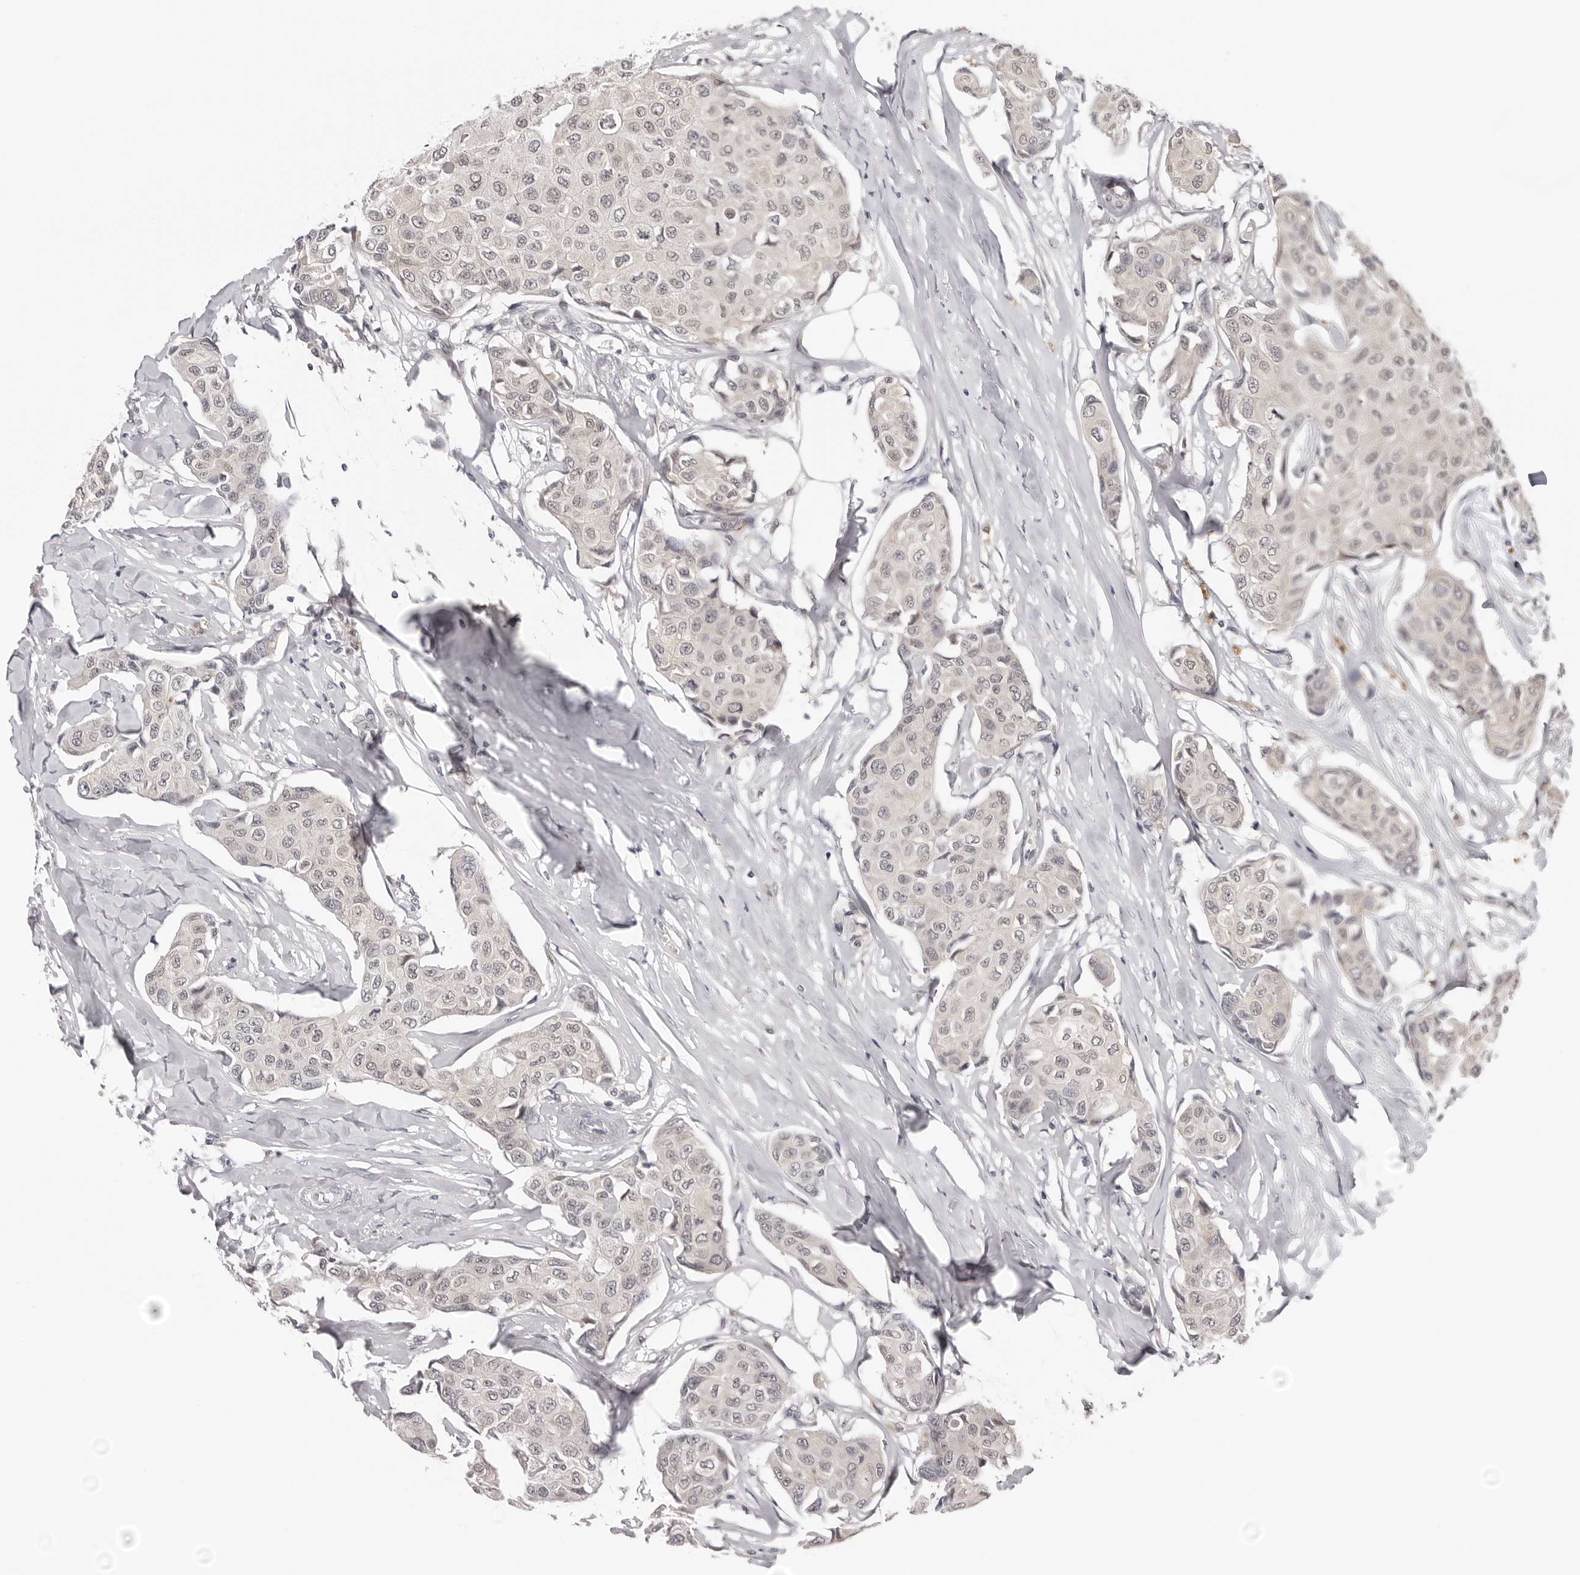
{"staining": {"intensity": "weak", "quantity": "<25%", "location": "nuclear"}, "tissue": "breast cancer", "cell_type": "Tumor cells", "image_type": "cancer", "snomed": [{"axis": "morphology", "description": "Duct carcinoma"}, {"axis": "topography", "description": "Breast"}], "caption": "Immunohistochemistry (IHC) histopathology image of neoplastic tissue: breast infiltrating ductal carcinoma stained with DAB shows no significant protein positivity in tumor cells.", "gene": "PRUNE1", "patient": {"sex": "female", "age": 80}}